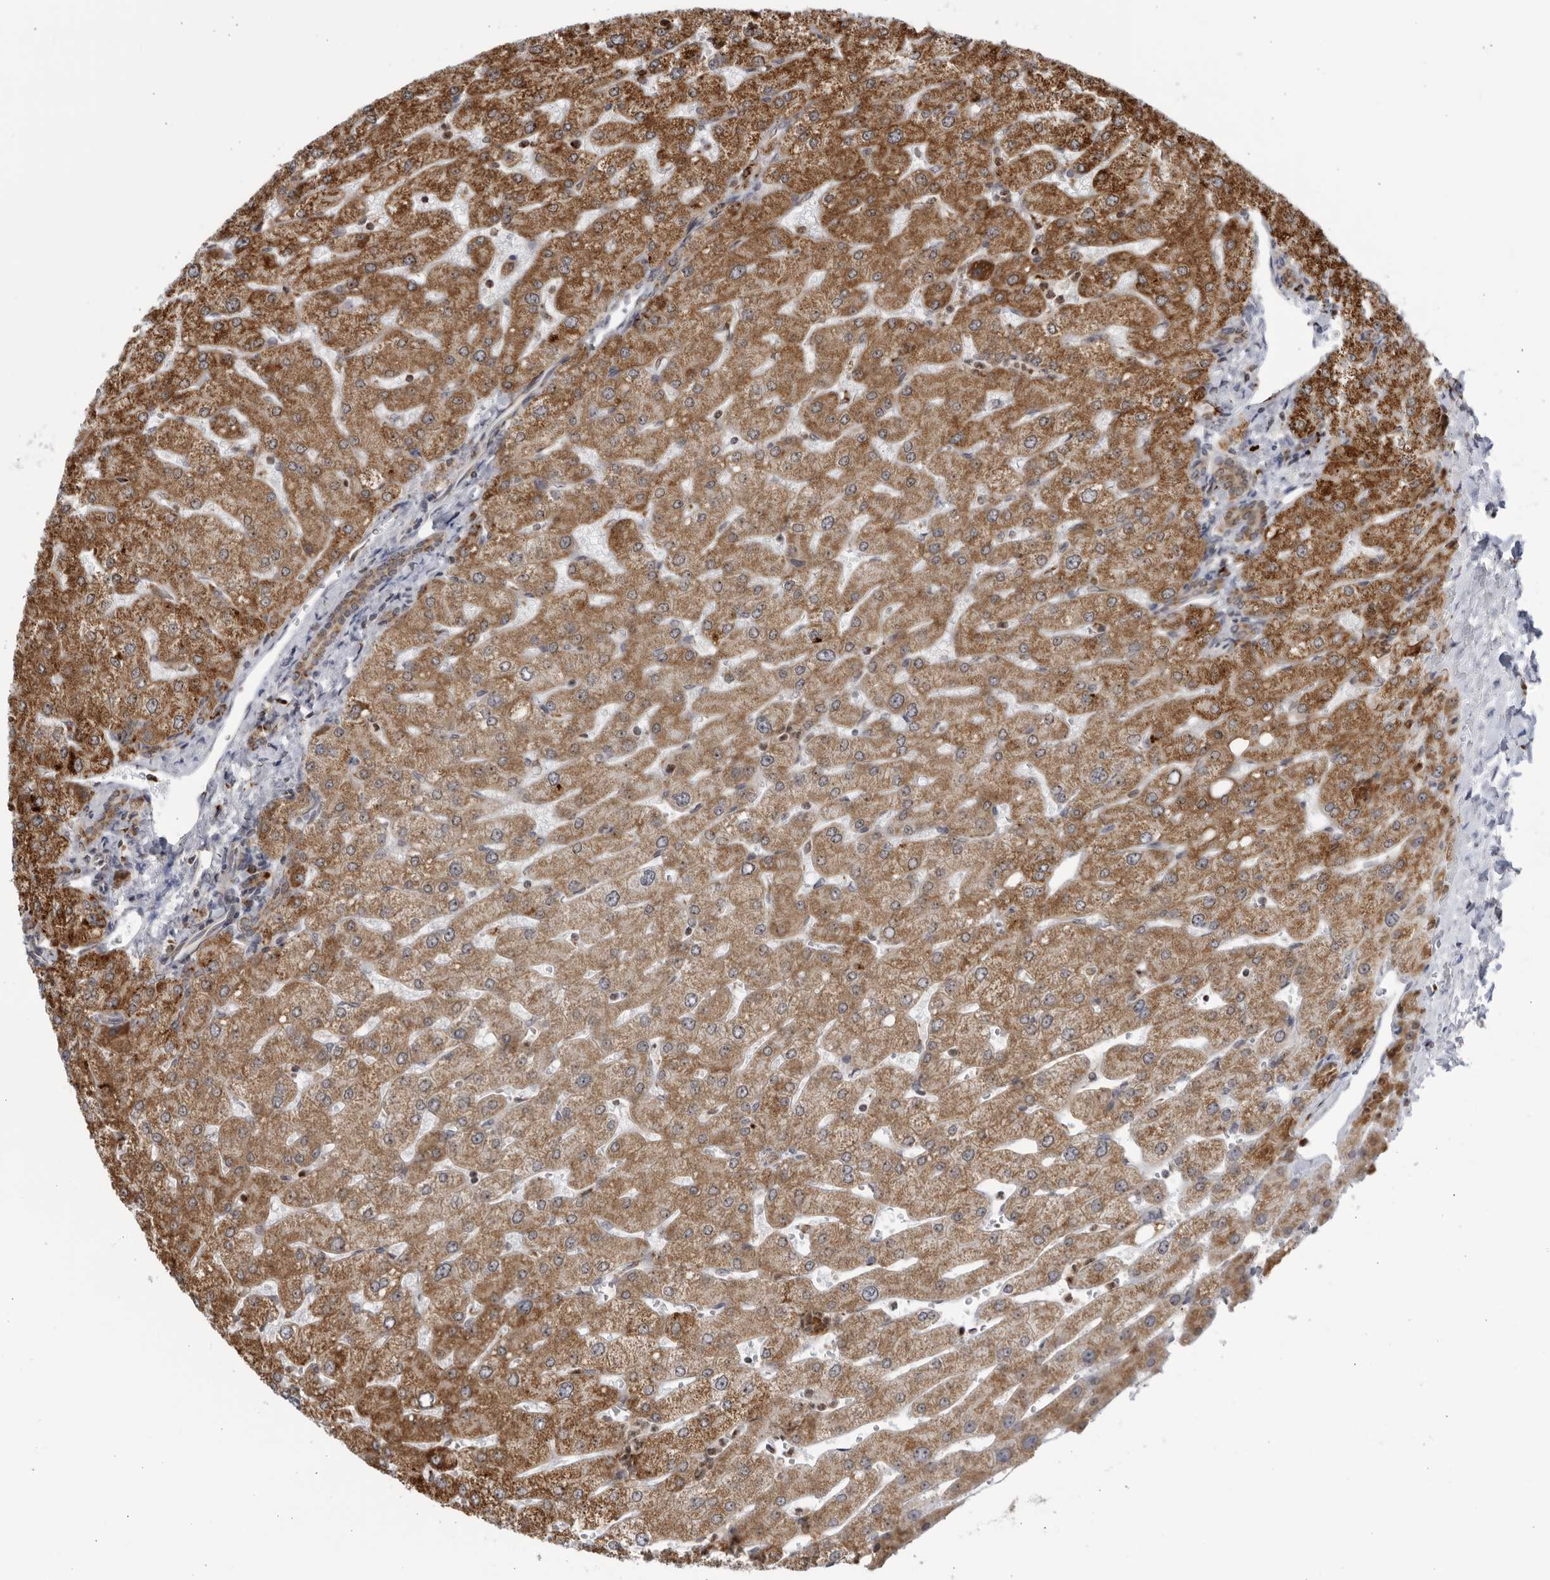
{"staining": {"intensity": "moderate", "quantity": ">75%", "location": "cytoplasmic/membranous"}, "tissue": "liver", "cell_type": "Cholangiocytes", "image_type": "normal", "snomed": [{"axis": "morphology", "description": "Normal tissue, NOS"}, {"axis": "topography", "description": "Liver"}], "caption": "Immunohistochemistry (IHC) photomicrograph of benign liver stained for a protein (brown), which reveals medium levels of moderate cytoplasmic/membranous expression in about >75% of cholangiocytes.", "gene": "RBM34", "patient": {"sex": "male", "age": 55}}